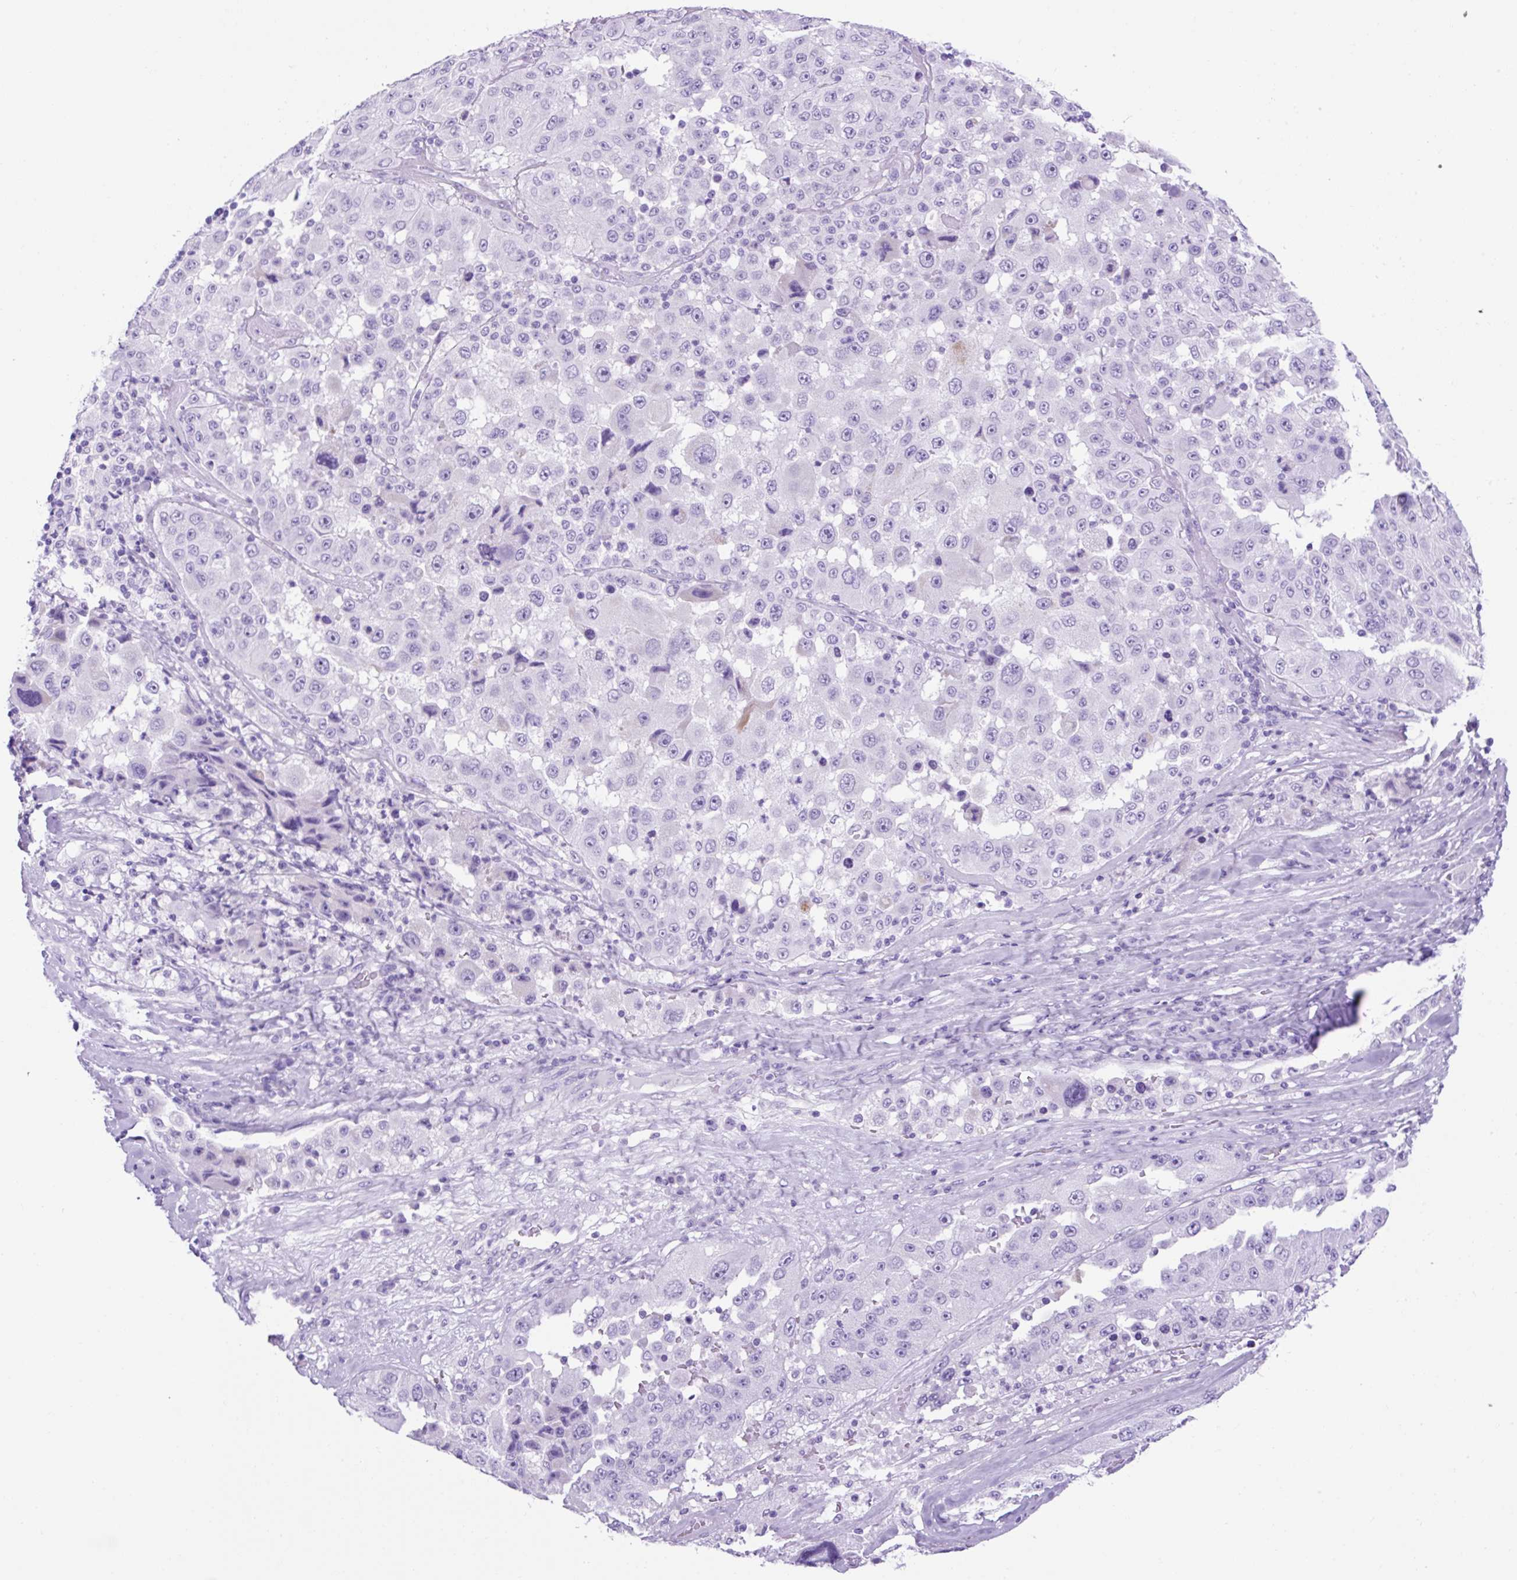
{"staining": {"intensity": "negative", "quantity": "none", "location": "none"}, "tissue": "melanoma", "cell_type": "Tumor cells", "image_type": "cancer", "snomed": [{"axis": "morphology", "description": "Malignant melanoma, Metastatic site"}, {"axis": "topography", "description": "Lymph node"}], "caption": "Immunohistochemical staining of human malignant melanoma (metastatic site) demonstrates no significant staining in tumor cells.", "gene": "KRT12", "patient": {"sex": "male", "age": 62}}